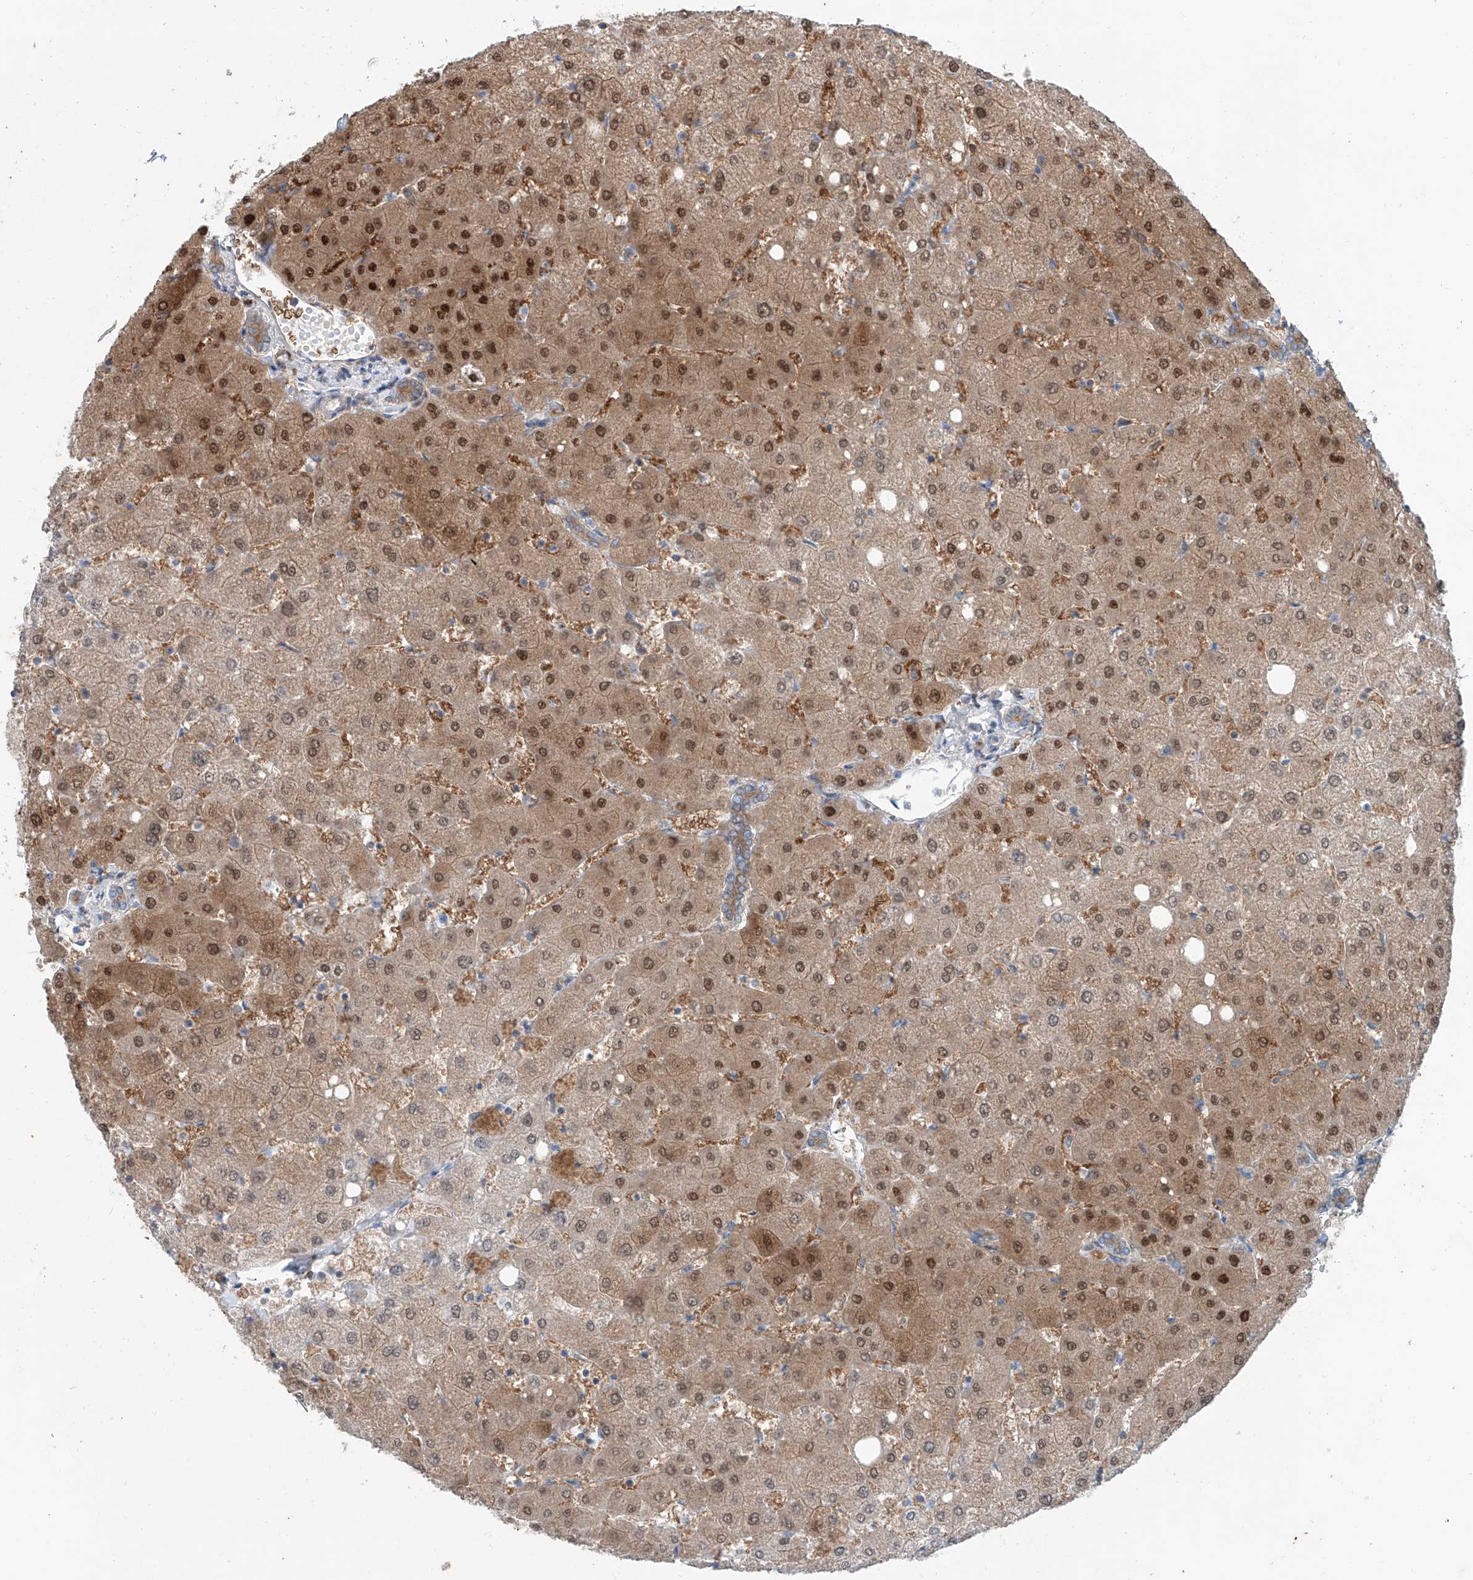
{"staining": {"intensity": "negative", "quantity": "none", "location": "none"}, "tissue": "liver", "cell_type": "Cholangiocytes", "image_type": "normal", "snomed": [{"axis": "morphology", "description": "Normal tissue, NOS"}, {"axis": "topography", "description": "Liver"}], "caption": "Cholangiocytes are negative for protein expression in unremarkable human liver. (DAB immunohistochemistry (IHC) with hematoxylin counter stain).", "gene": "ANKRD34A", "patient": {"sex": "female", "age": 54}}